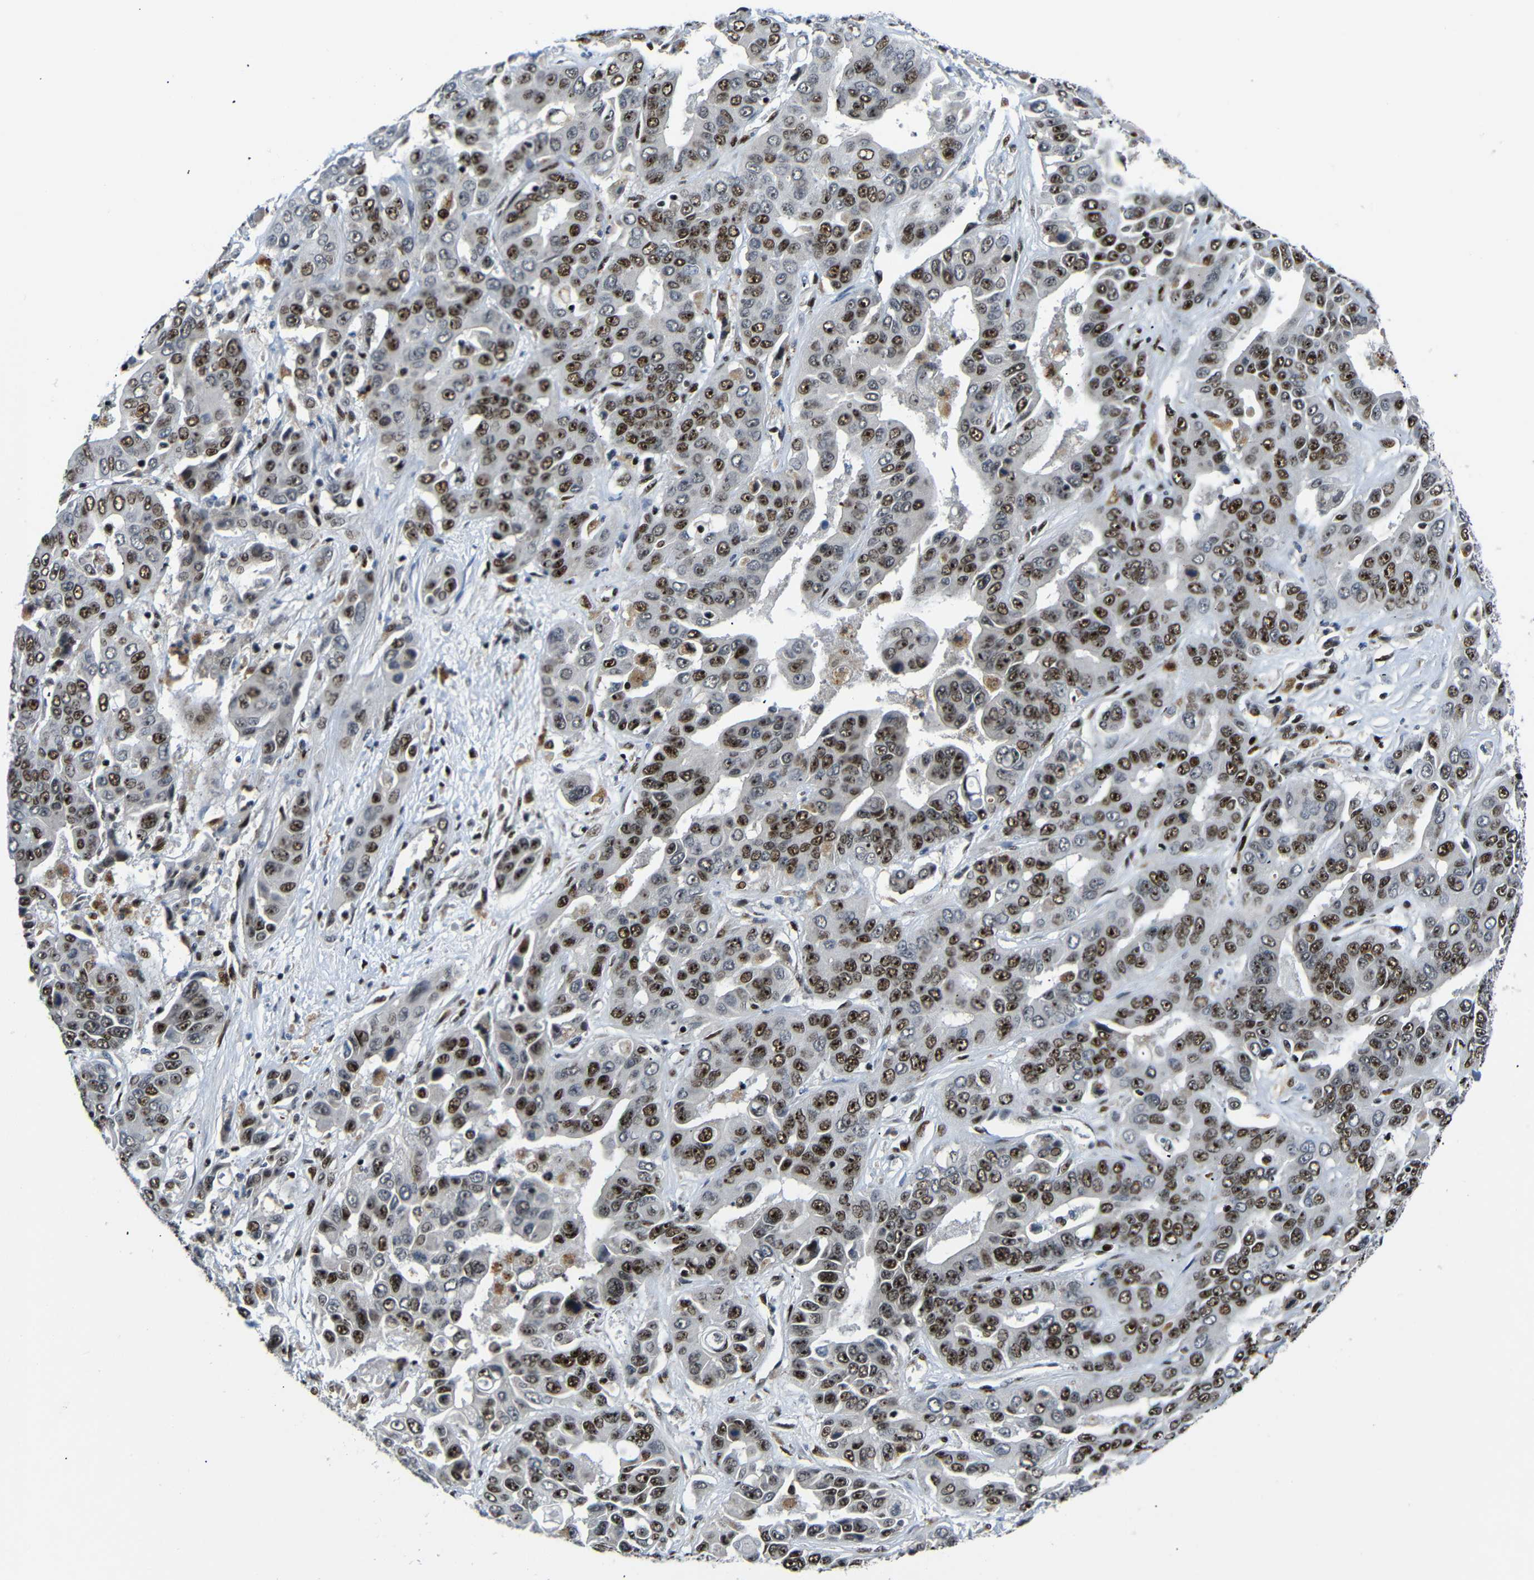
{"staining": {"intensity": "strong", "quantity": ">75%", "location": "nuclear"}, "tissue": "liver cancer", "cell_type": "Tumor cells", "image_type": "cancer", "snomed": [{"axis": "morphology", "description": "Cholangiocarcinoma"}, {"axis": "topography", "description": "Liver"}], "caption": "Immunohistochemical staining of liver cancer (cholangiocarcinoma) demonstrates high levels of strong nuclear expression in about >75% of tumor cells.", "gene": "SETDB2", "patient": {"sex": "female", "age": 52}}